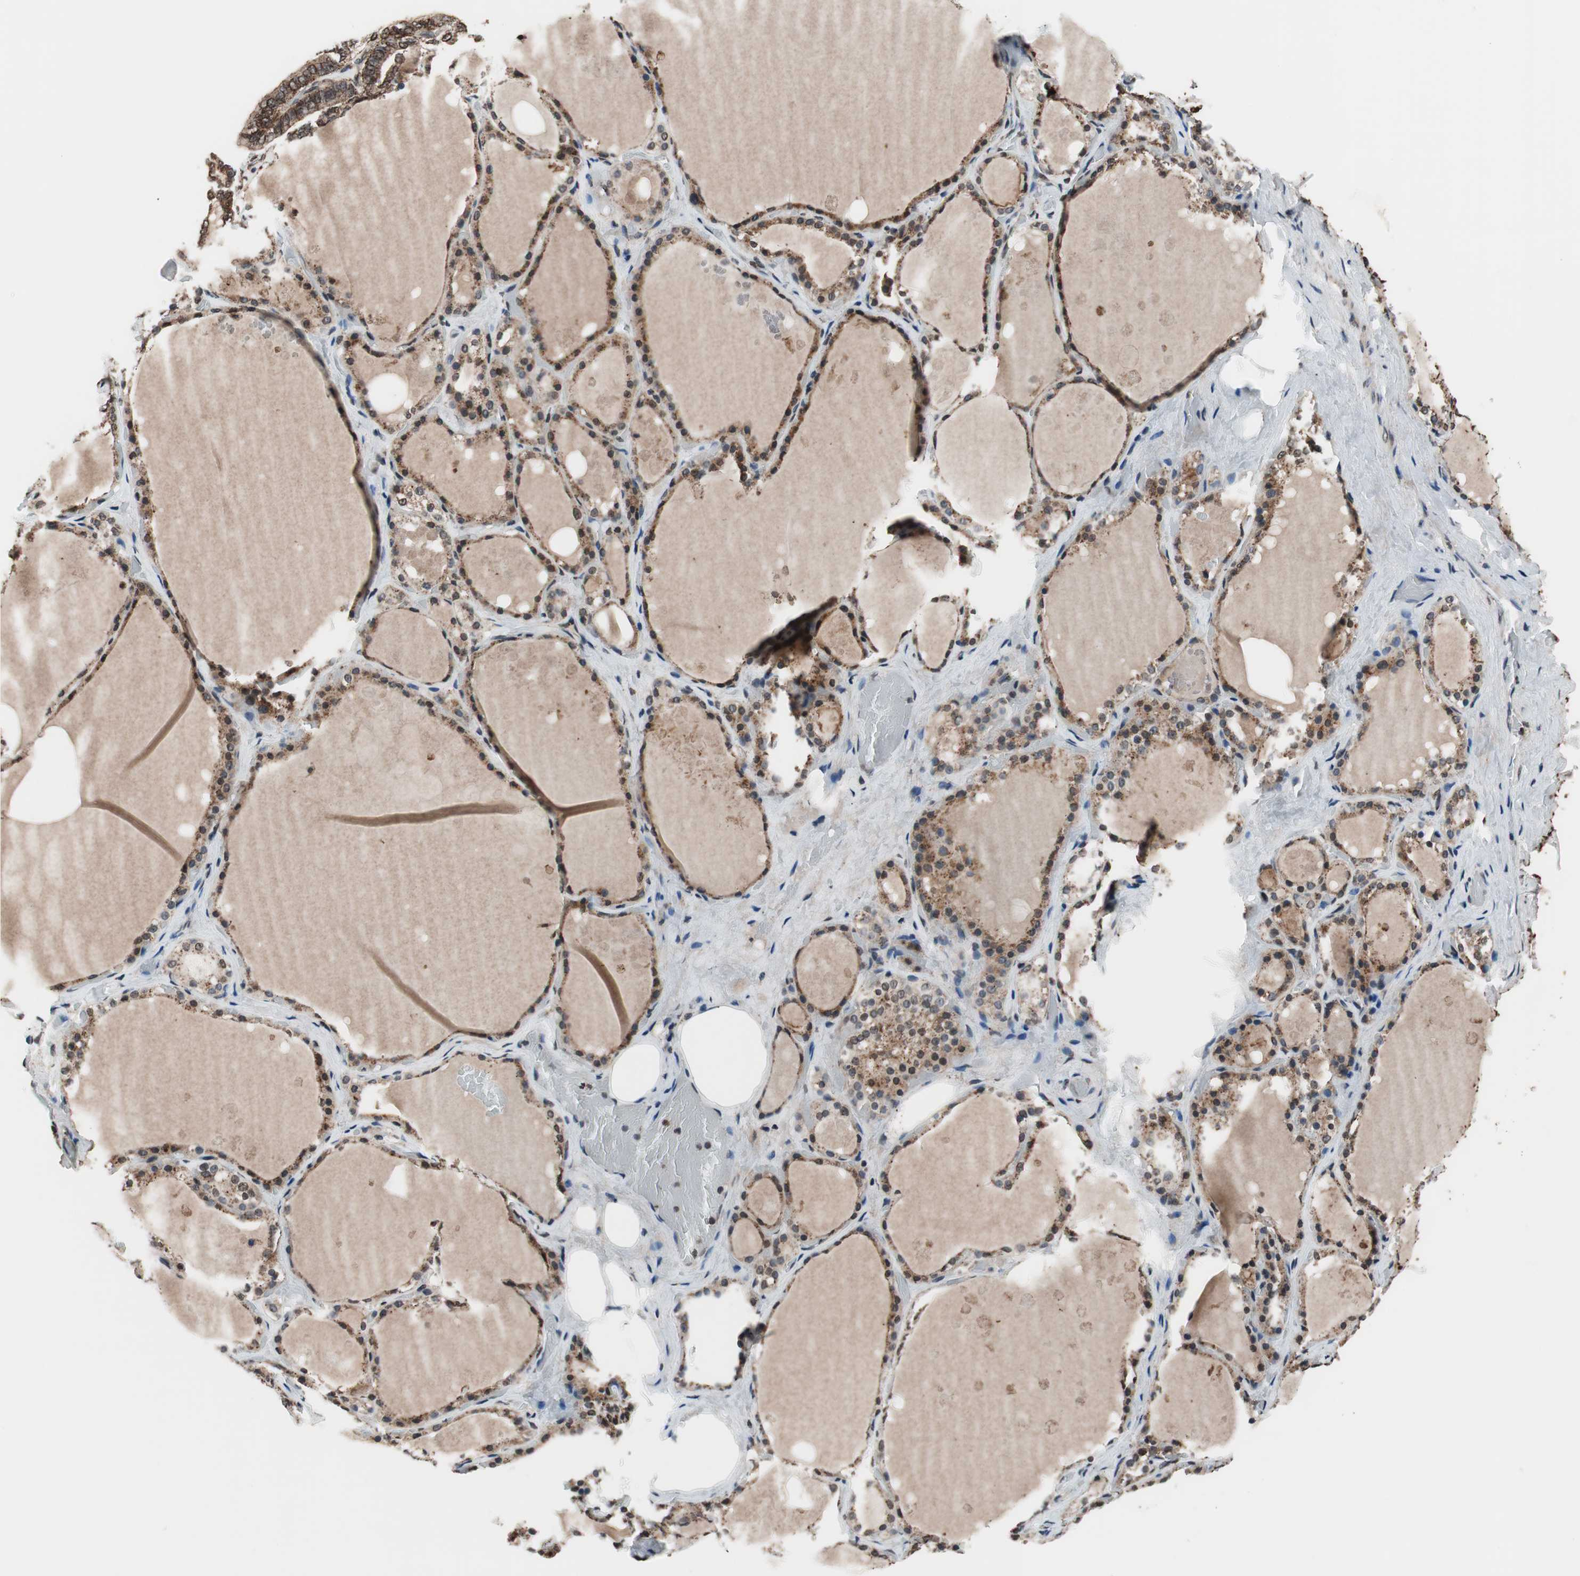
{"staining": {"intensity": "moderate", "quantity": ">75%", "location": "cytoplasmic/membranous,nuclear"}, "tissue": "thyroid gland", "cell_type": "Glandular cells", "image_type": "normal", "snomed": [{"axis": "morphology", "description": "Normal tissue, NOS"}, {"axis": "topography", "description": "Thyroid gland"}], "caption": "High-power microscopy captured an immunohistochemistry (IHC) histopathology image of normal thyroid gland, revealing moderate cytoplasmic/membranous,nuclear positivity in about >75% of glandular cells.", "gene": "RFC1", "patient": {"sex": "male", "age": 61}}